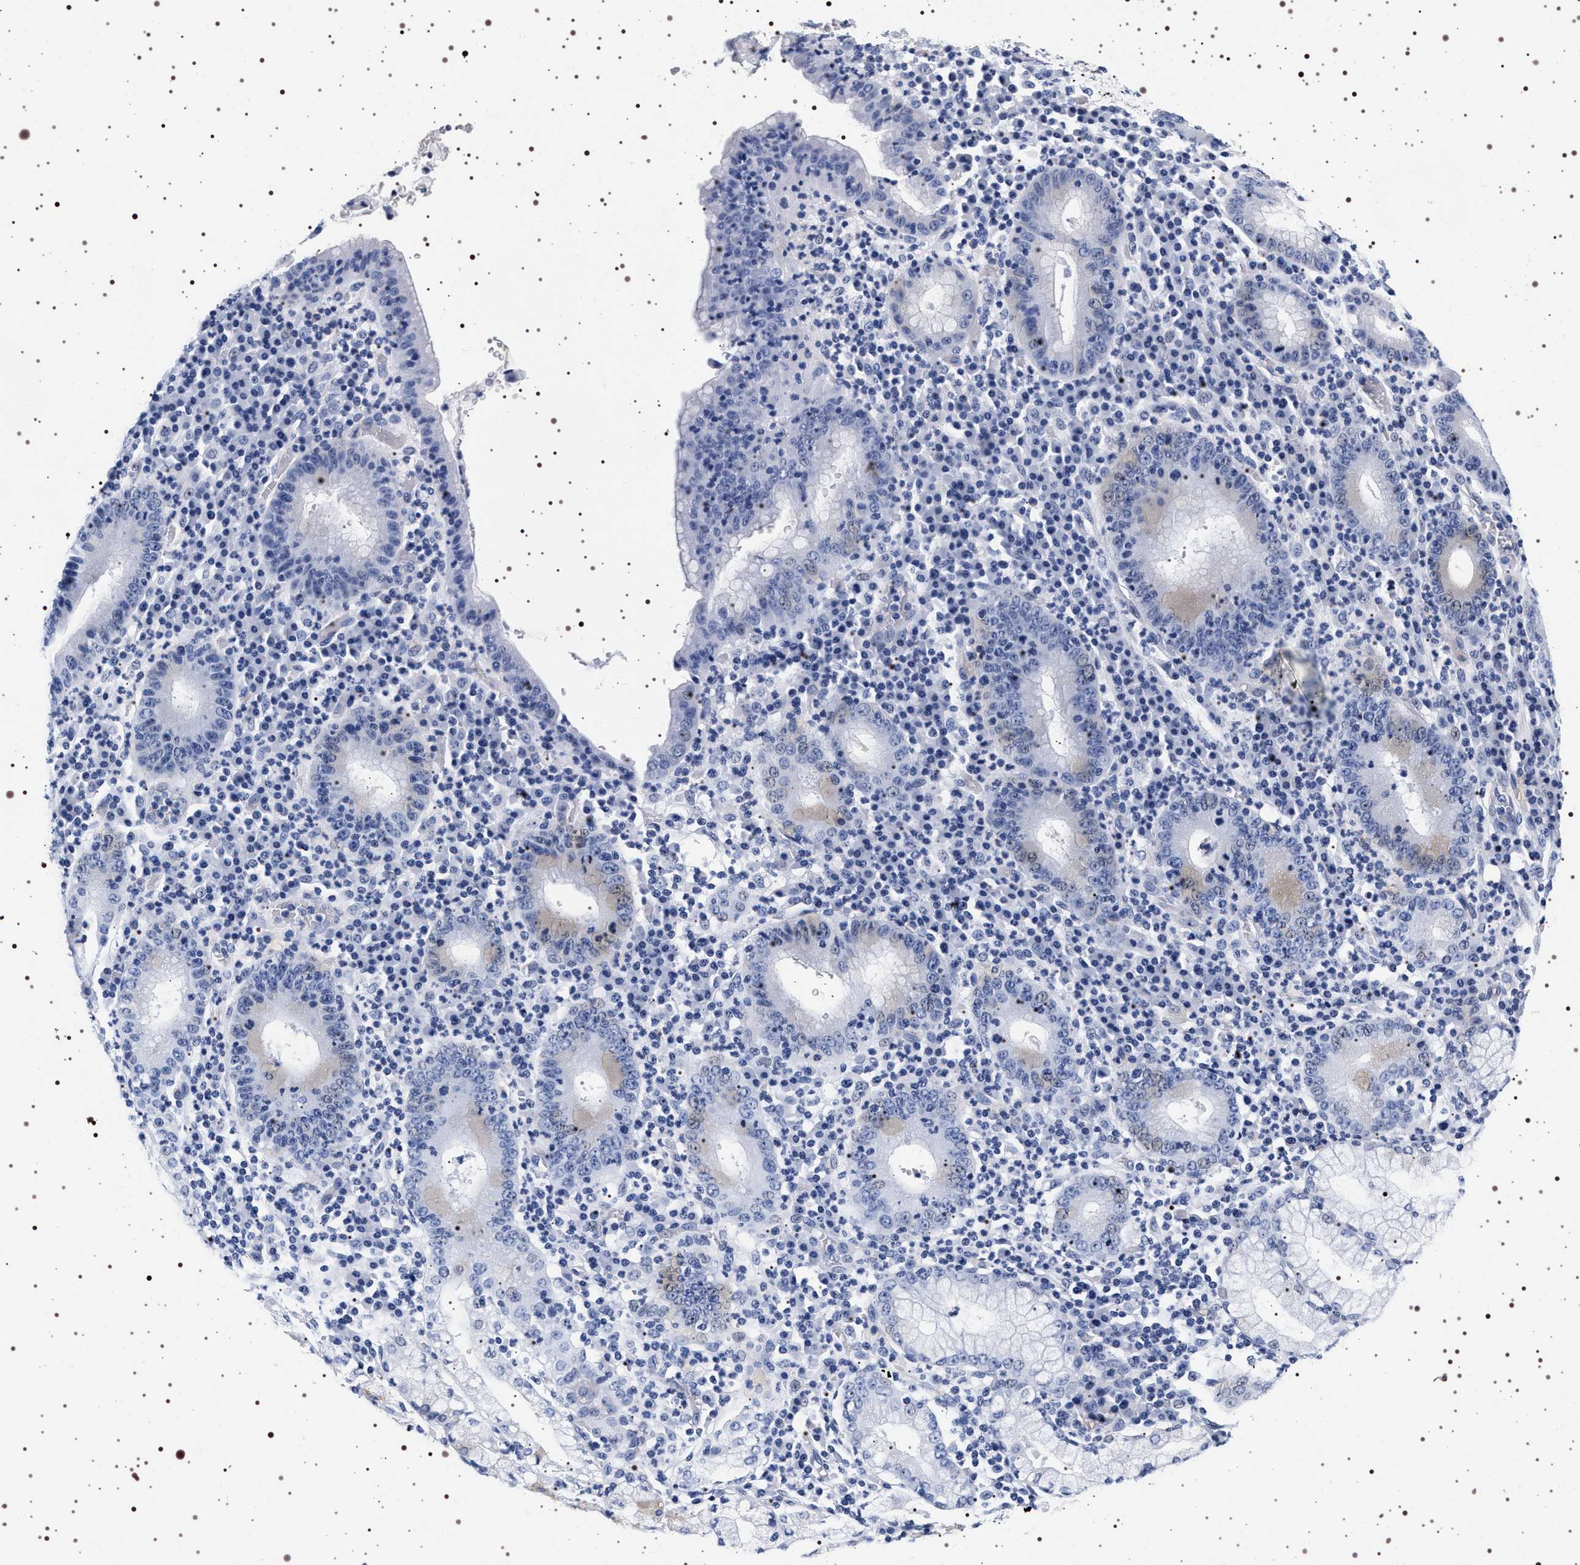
{"staining": {"intensity": "negative", "quantity": "none", "location": "none"}, "tissue": "stomach cancer", "cell_type": "Tumor cells", "image_type": "cancer", "snomed": [{"axis": "morphology", "description": "Adenocarcinoma, NOS"}, {"axis": "topography", "description": "Stomach"}], "caption": "An image of stomach cancer (adenocarcinoma) stained for a protein shows no brown staining in tumor cells.", "gene": "SYN1", "patient": {"sex": "male", "age": 82}}